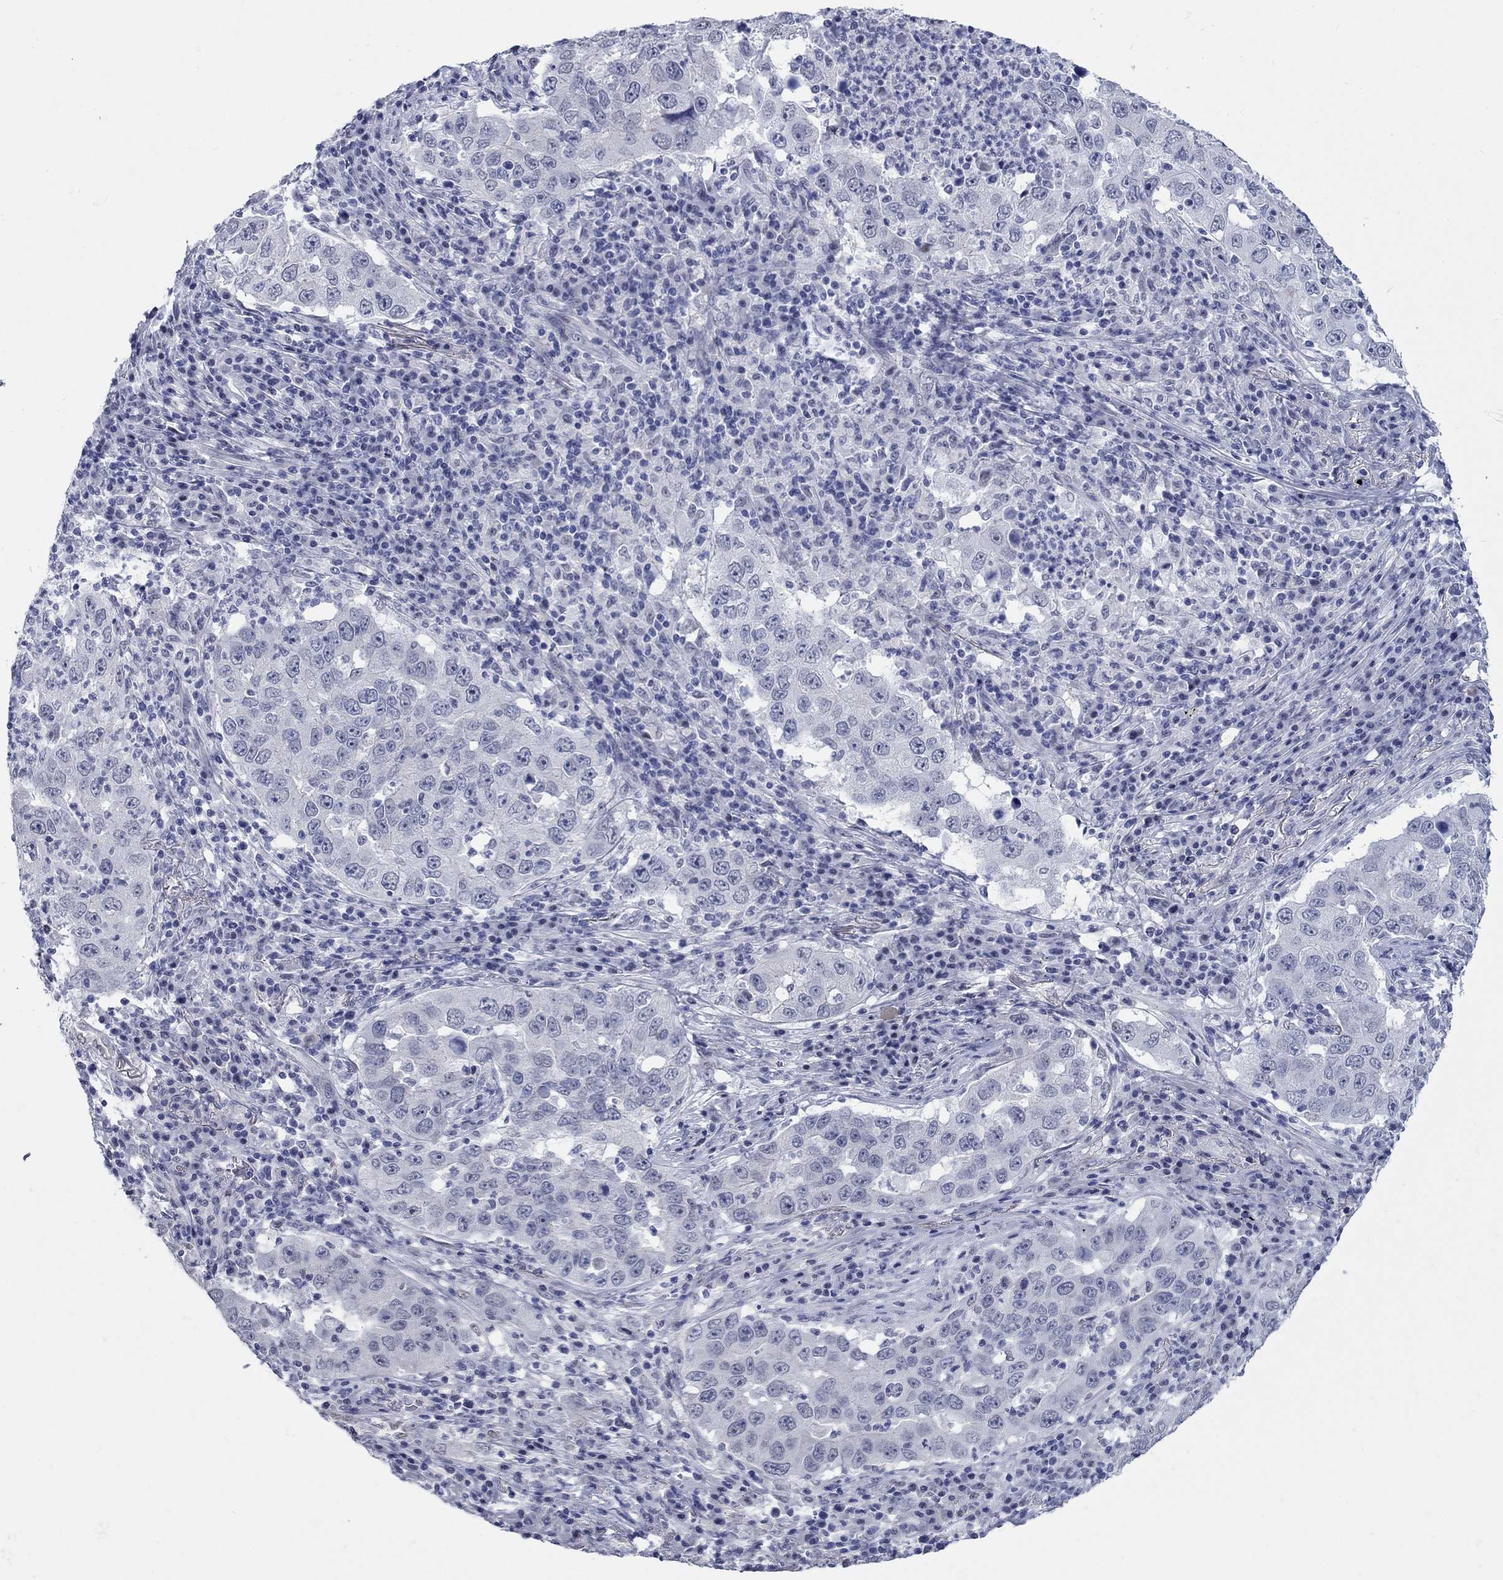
{"staining": {"intensity": "negative", "quantity": "none", "location": "none"}, "tissue": "lung cancer", "cell_type": "Tumor cells", "image_type": "cancer", "snomed": [{"axis": "morphology", "description": "Adenocarcinoma, NOS"}, {"axis": "topography", "description": "Lung"}], "caption": "Lung cancer (adenocarcinoma) was stained to show a protein in brown. There is no significant positivity in tumor cells.", "gene": "WASF3", "patient": {"sex": "male", "age": 73}}